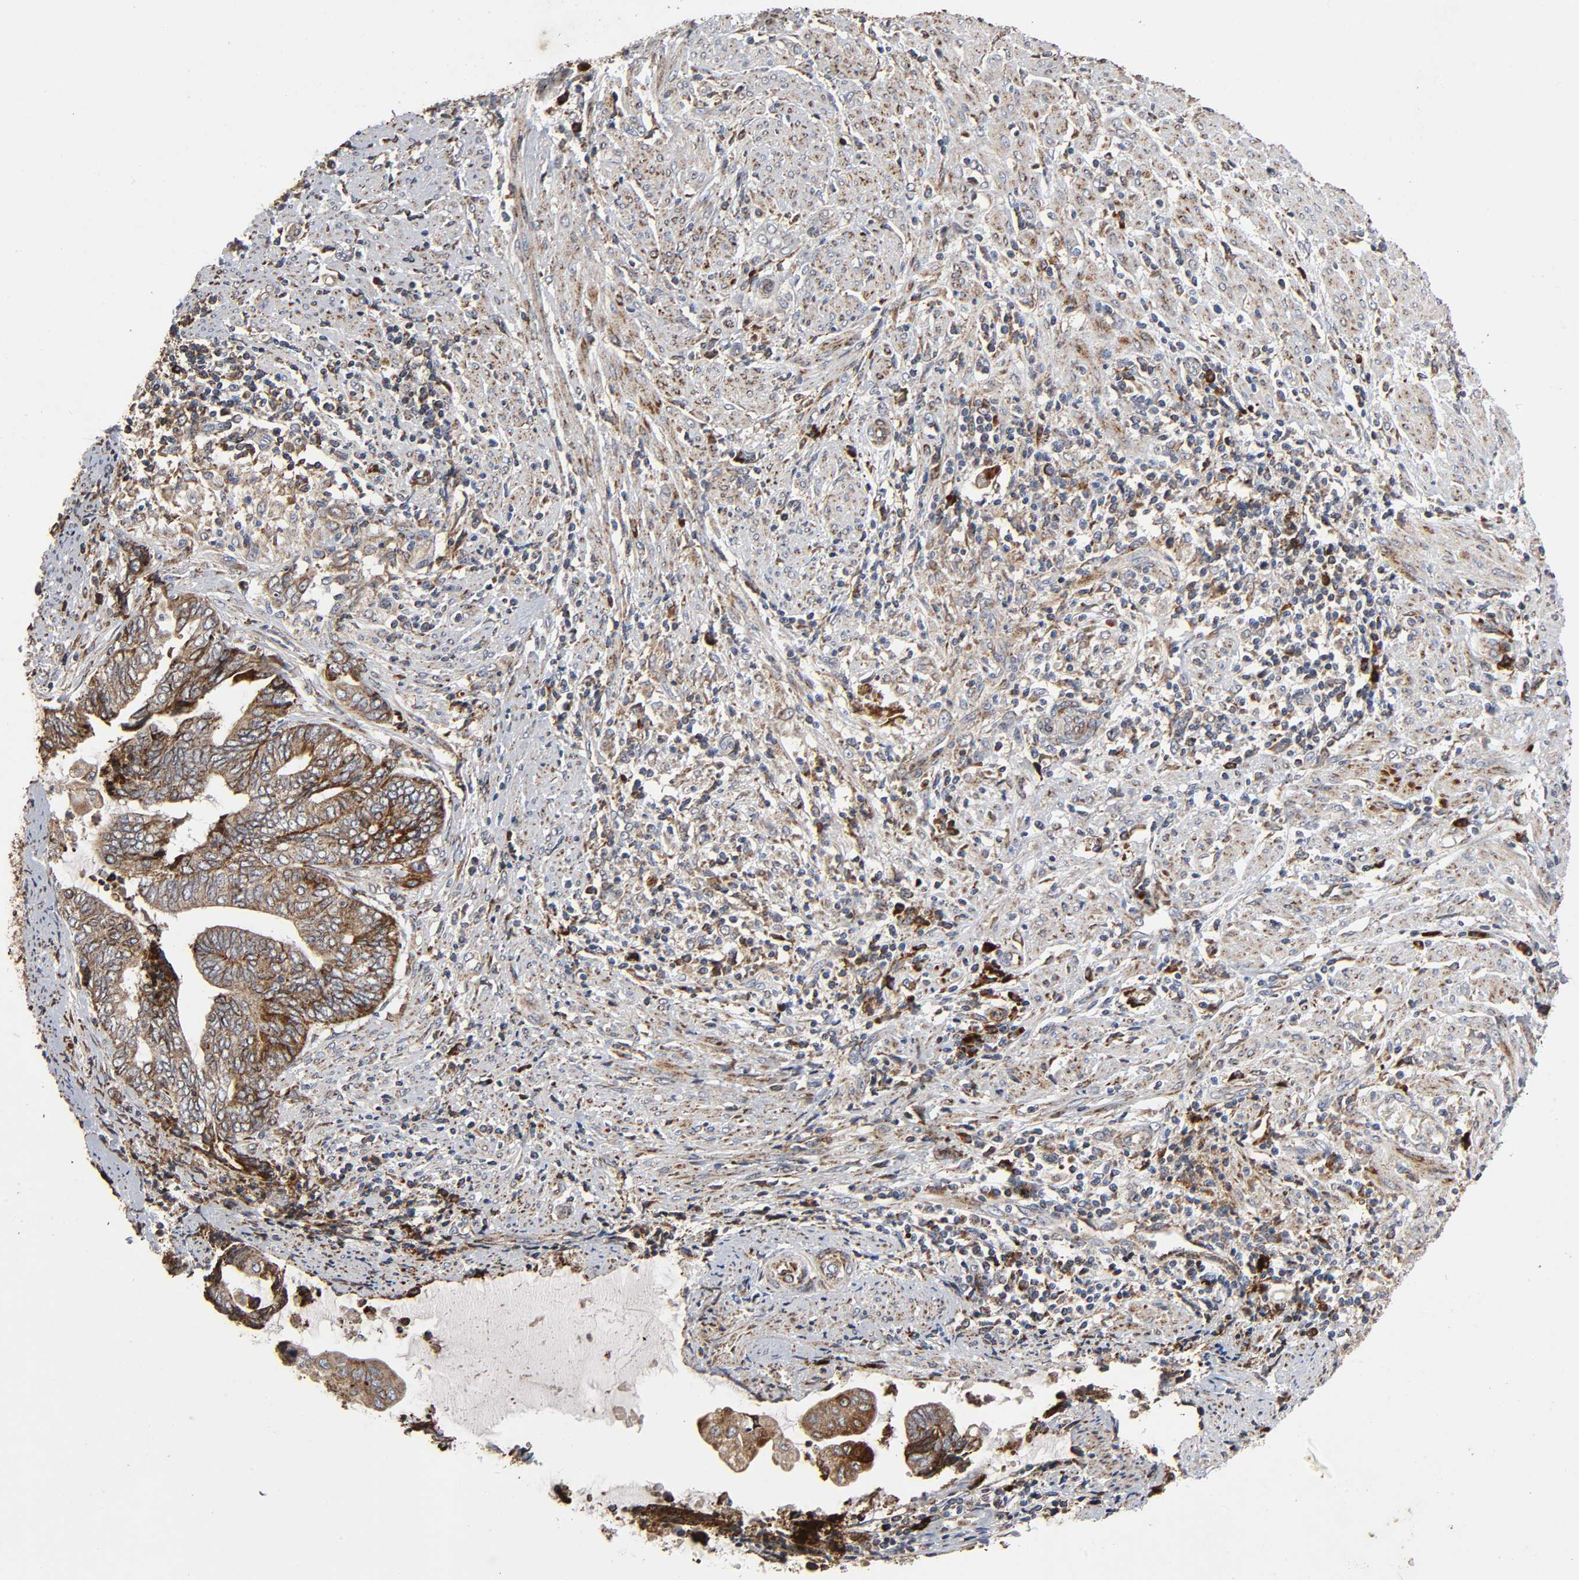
{"staining": {"intensity": "moderate", "quantity": ">75%", "location": "cytoplasmic/membranous"}, "tissue": "endometrial cancer", "cell_type": "Tumor cells", "image_type": "cancer", "snomed": [{"axis": "morphology", "description": "Adenocarcinoma, NOS"}, {"axis": "topography", "description": "Uterus"}, {"axis": "topography", "description": "Endometrium"}], "caption": "Human adenocarcinoma (endometrial) stained with a protein marker shows moderate staining in tumor cells.", "gene": "MAP3K1", "patient": {"sex": "female", "age": 70}}